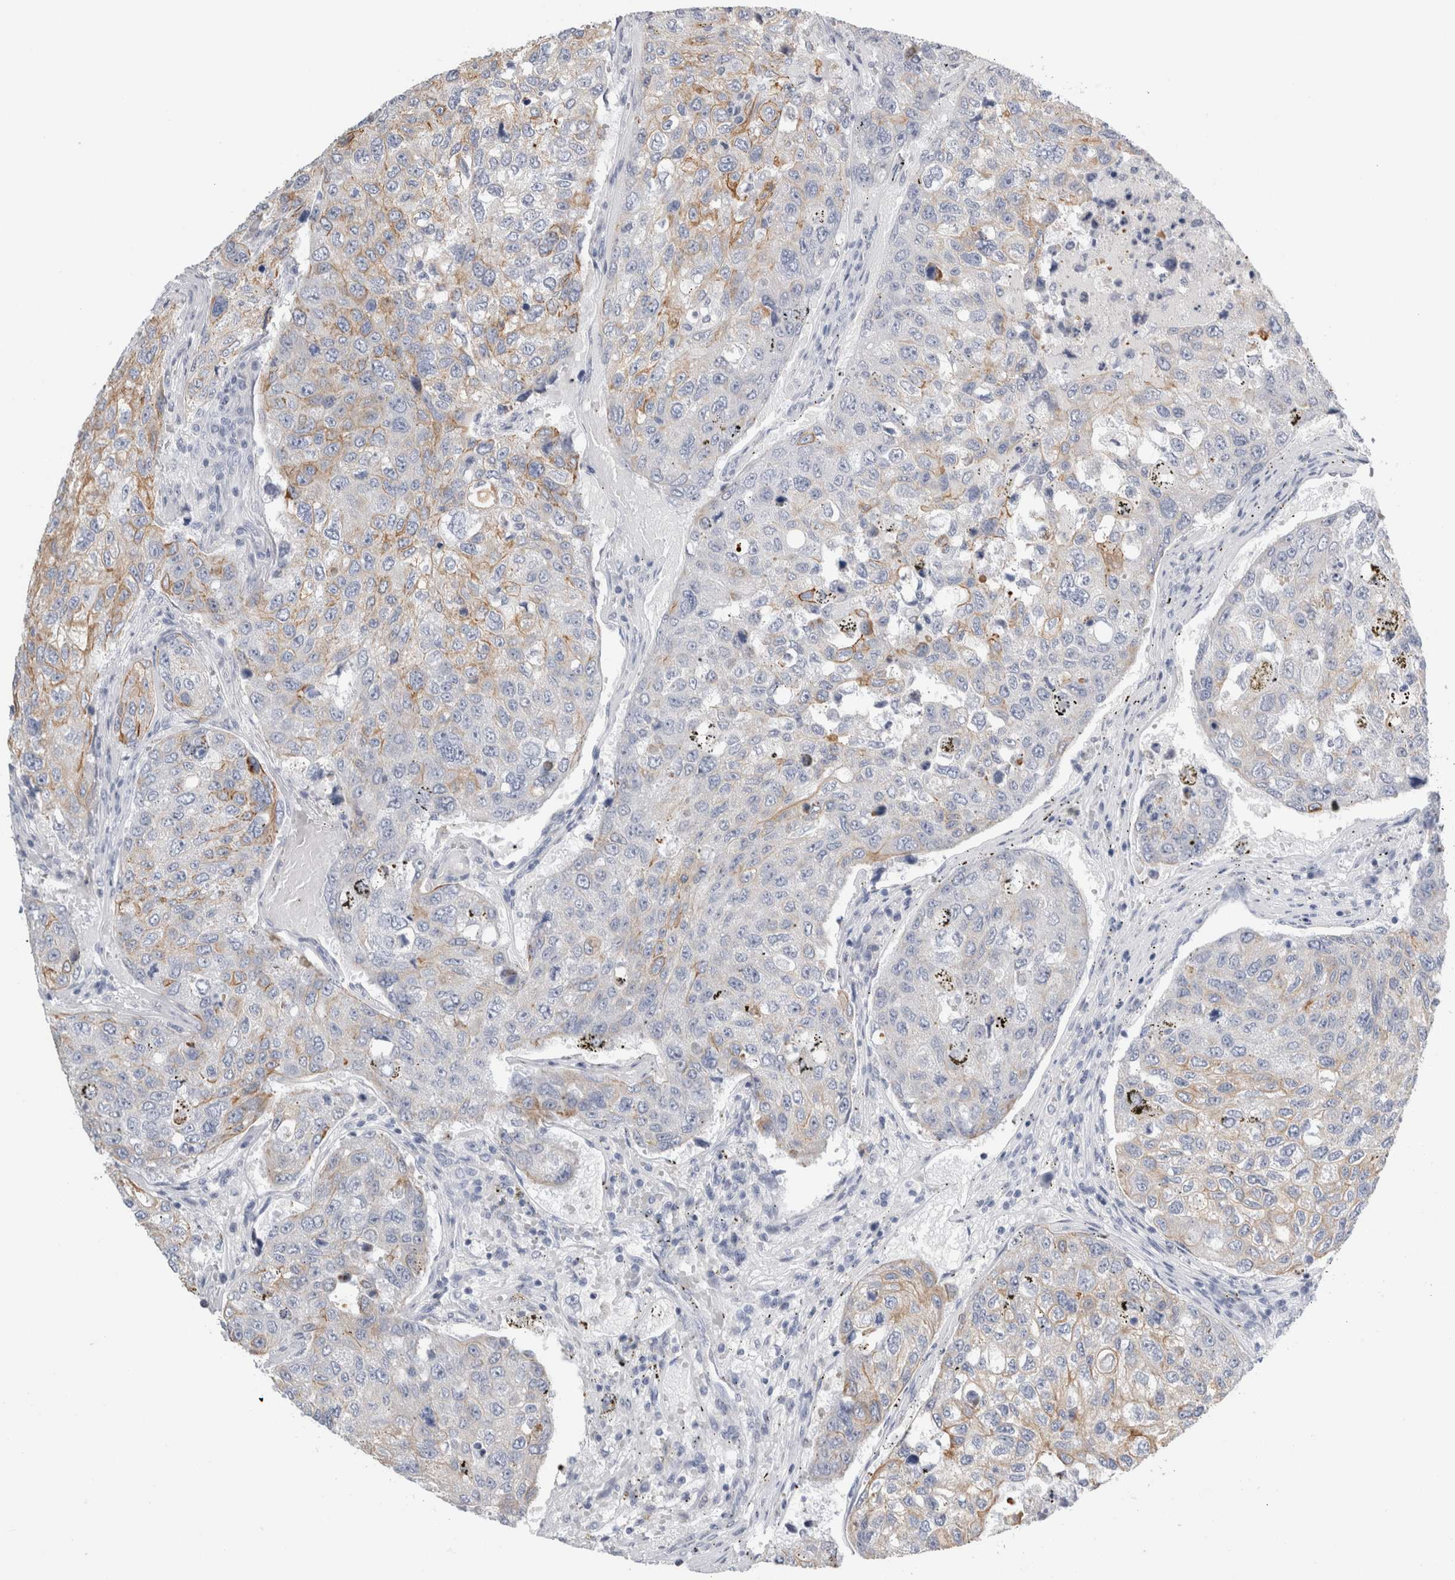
{"staining": {"intensity": "moderate", "quantity": "<25%", "location": "cytoplasmic/membranous"}, "tissue": "urothelial cancer", "cell_type": "Tumor cells", "image_type": "cancer", "snomed": [{"axis": "morphology", "description": "Urothelial carcinoma, High grade"}, {"axis": "topography", "description": "Lymph node"}, {"axis": "topography", "description": "Urinary bladder"}], "caption": "This histopathology image displays immunohistochemistry (IHC) staining of human urothelial cancer, with low moderate cytoplasmic/membranous staining in approximately <25% of tumor cells.", "gene": "RPH3AL", "patient": {"sex": "male", "age": 51}}